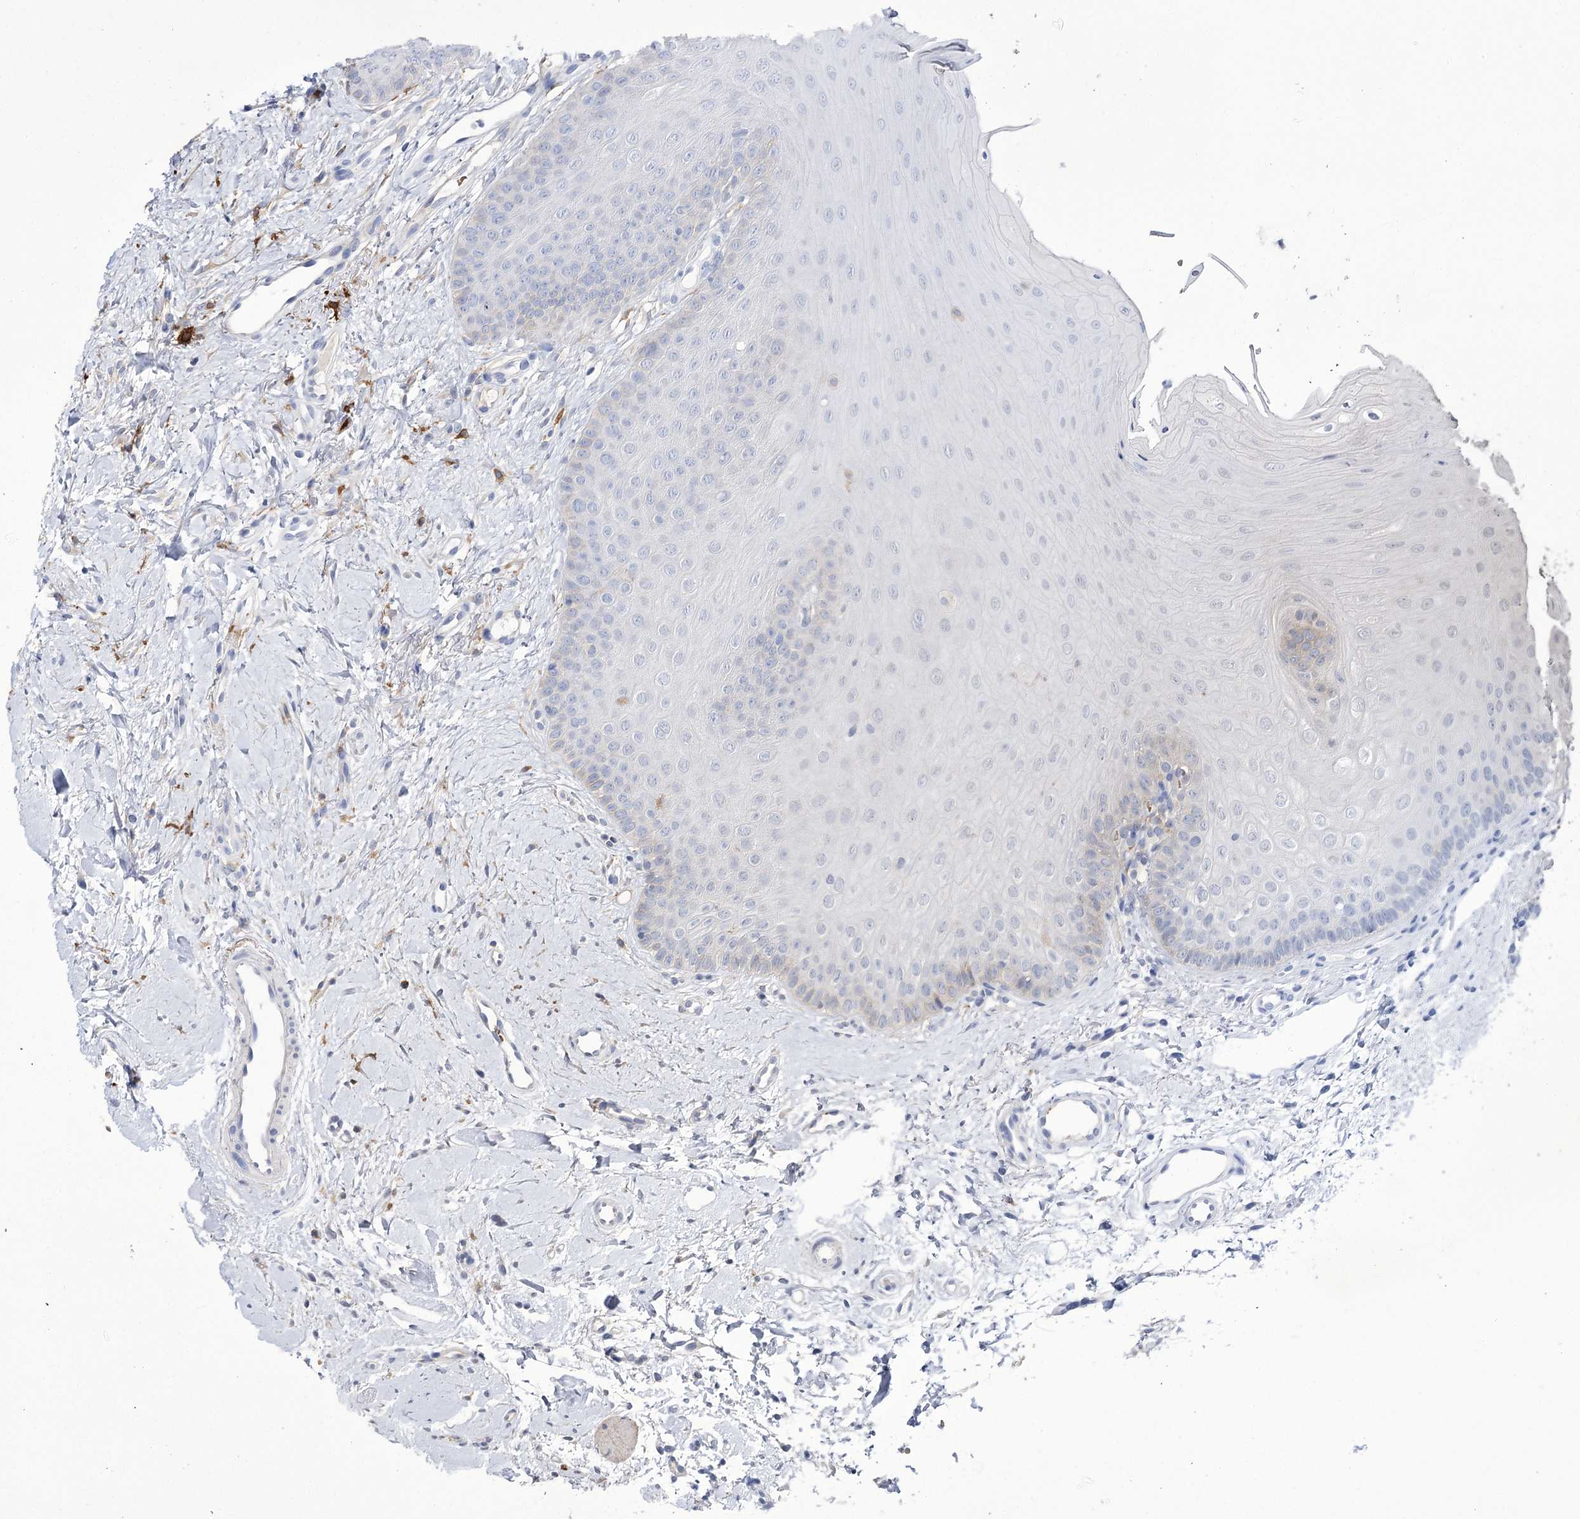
{"staining": {"intensity": "negative", "quantity": "none", "location": "none"}, "tissue": "oral mucosa", "cell_type": "Squamous epithelial cells", "image_type": "normal", "snomed": [{"axis": "morphology", "description": "Normal tissue, NOS"}, {"axis": "topography", "description": "Oral tissue"}], "caption": "Immunohistochemical staining of unremarkable oral mucosa exhibits no significant staining in squamous epithelial cells.", "gene": "ZNF622", "patient": {"sex": "female", "age": 68}}